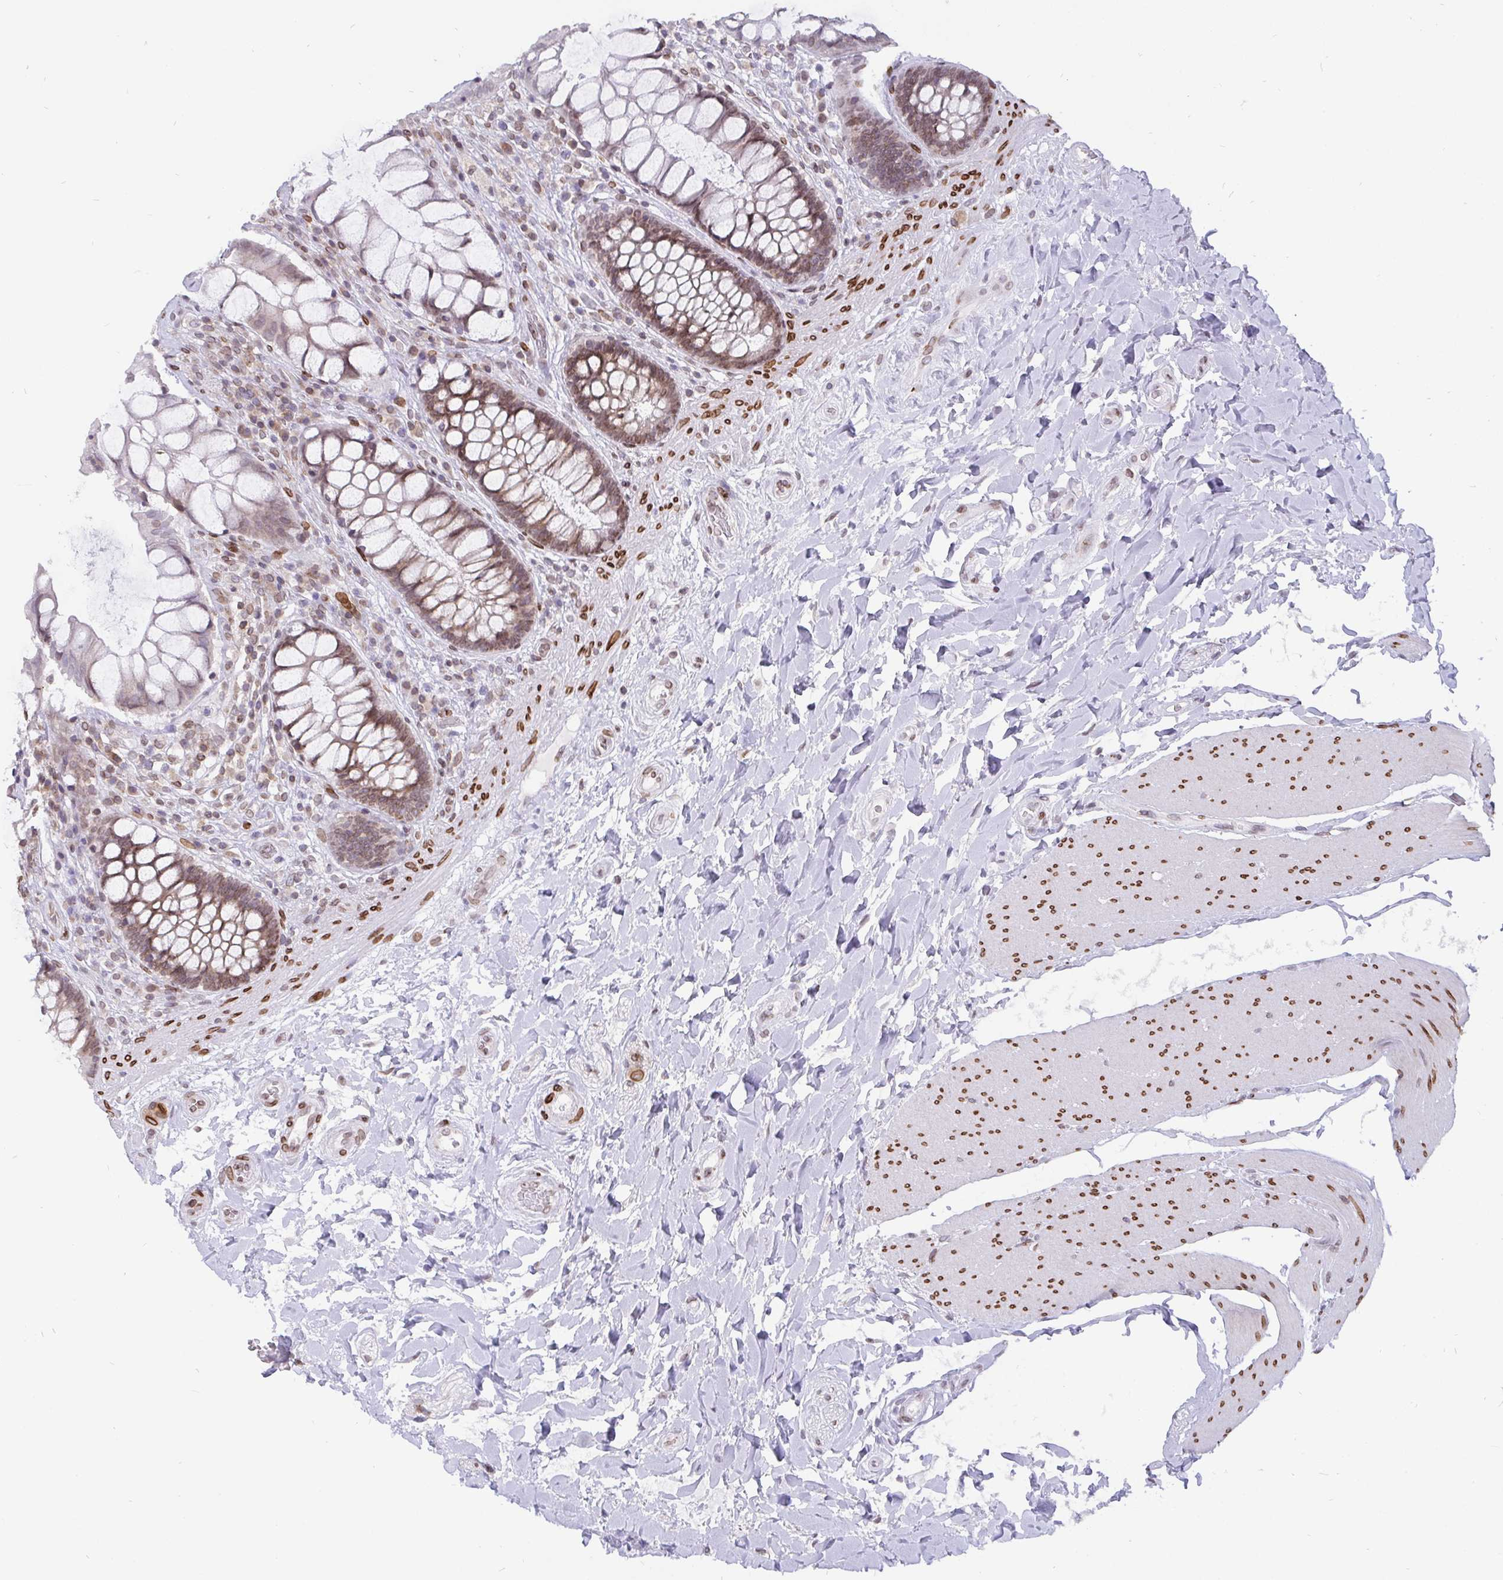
{"staining": {"intensity": "weak", "quantity": ">75%", "location": "nuclear"}, "tissue": "rectum", "cell_type": "Glandular cells", "image_type": "normal", "snomed": [{"axis": "morphology", "description": "Normal tissue, NOS"}, {"axis": "topography", "description": "Rectum"}], "caption": "Protein analysis of unremarkable rectum exhibits weak nuclear positivity in about >75% of glandular cells.", "gene": "EMD", "patient": {"sex": "female", "age": 58}}